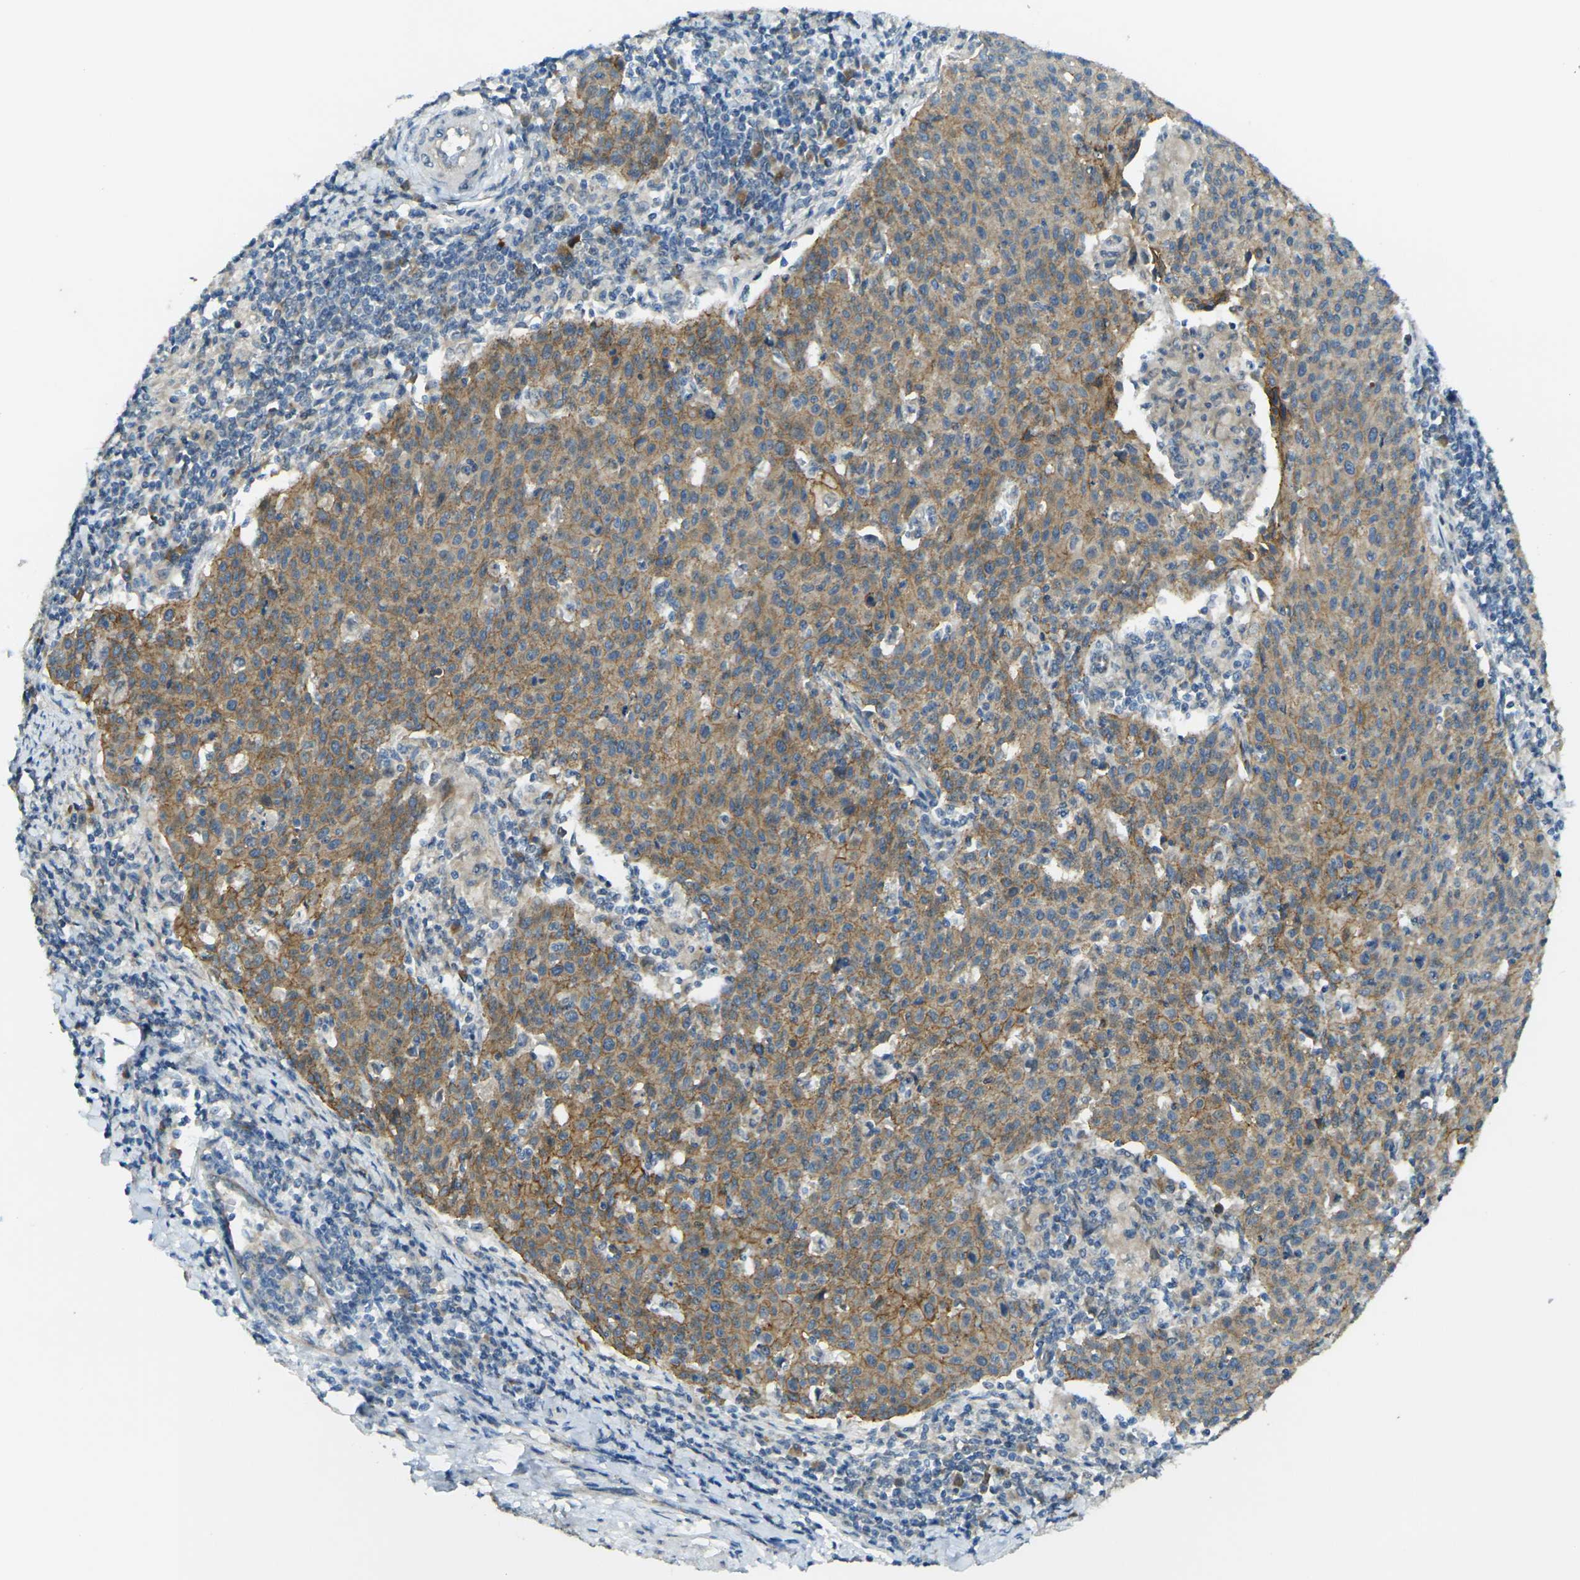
{"staining": {"intensity": "moderate", "quantity": ">75%", "location": "cytoplasmic/membranous"}, "tissue": "cervical cancer", "cell_type": "Tumor cells", "image_type": "cancer", "snomed": [{"axis": "morphology", "description": "Squamous cell carcinoma, NOS"}, {"axis": "topography", "description": "Cervix"}], "caption": "Cervical cancer (squamous cell carcinoma) stained with DAB (3,3'-diaminobenzidine) immunohistochemistry shows medium levels of moderate cytoplasmic/membranous staining in about >75% of tumor cells.", "gene": "RHBDD1", "patient": {"sex": "female", "age": 38}}